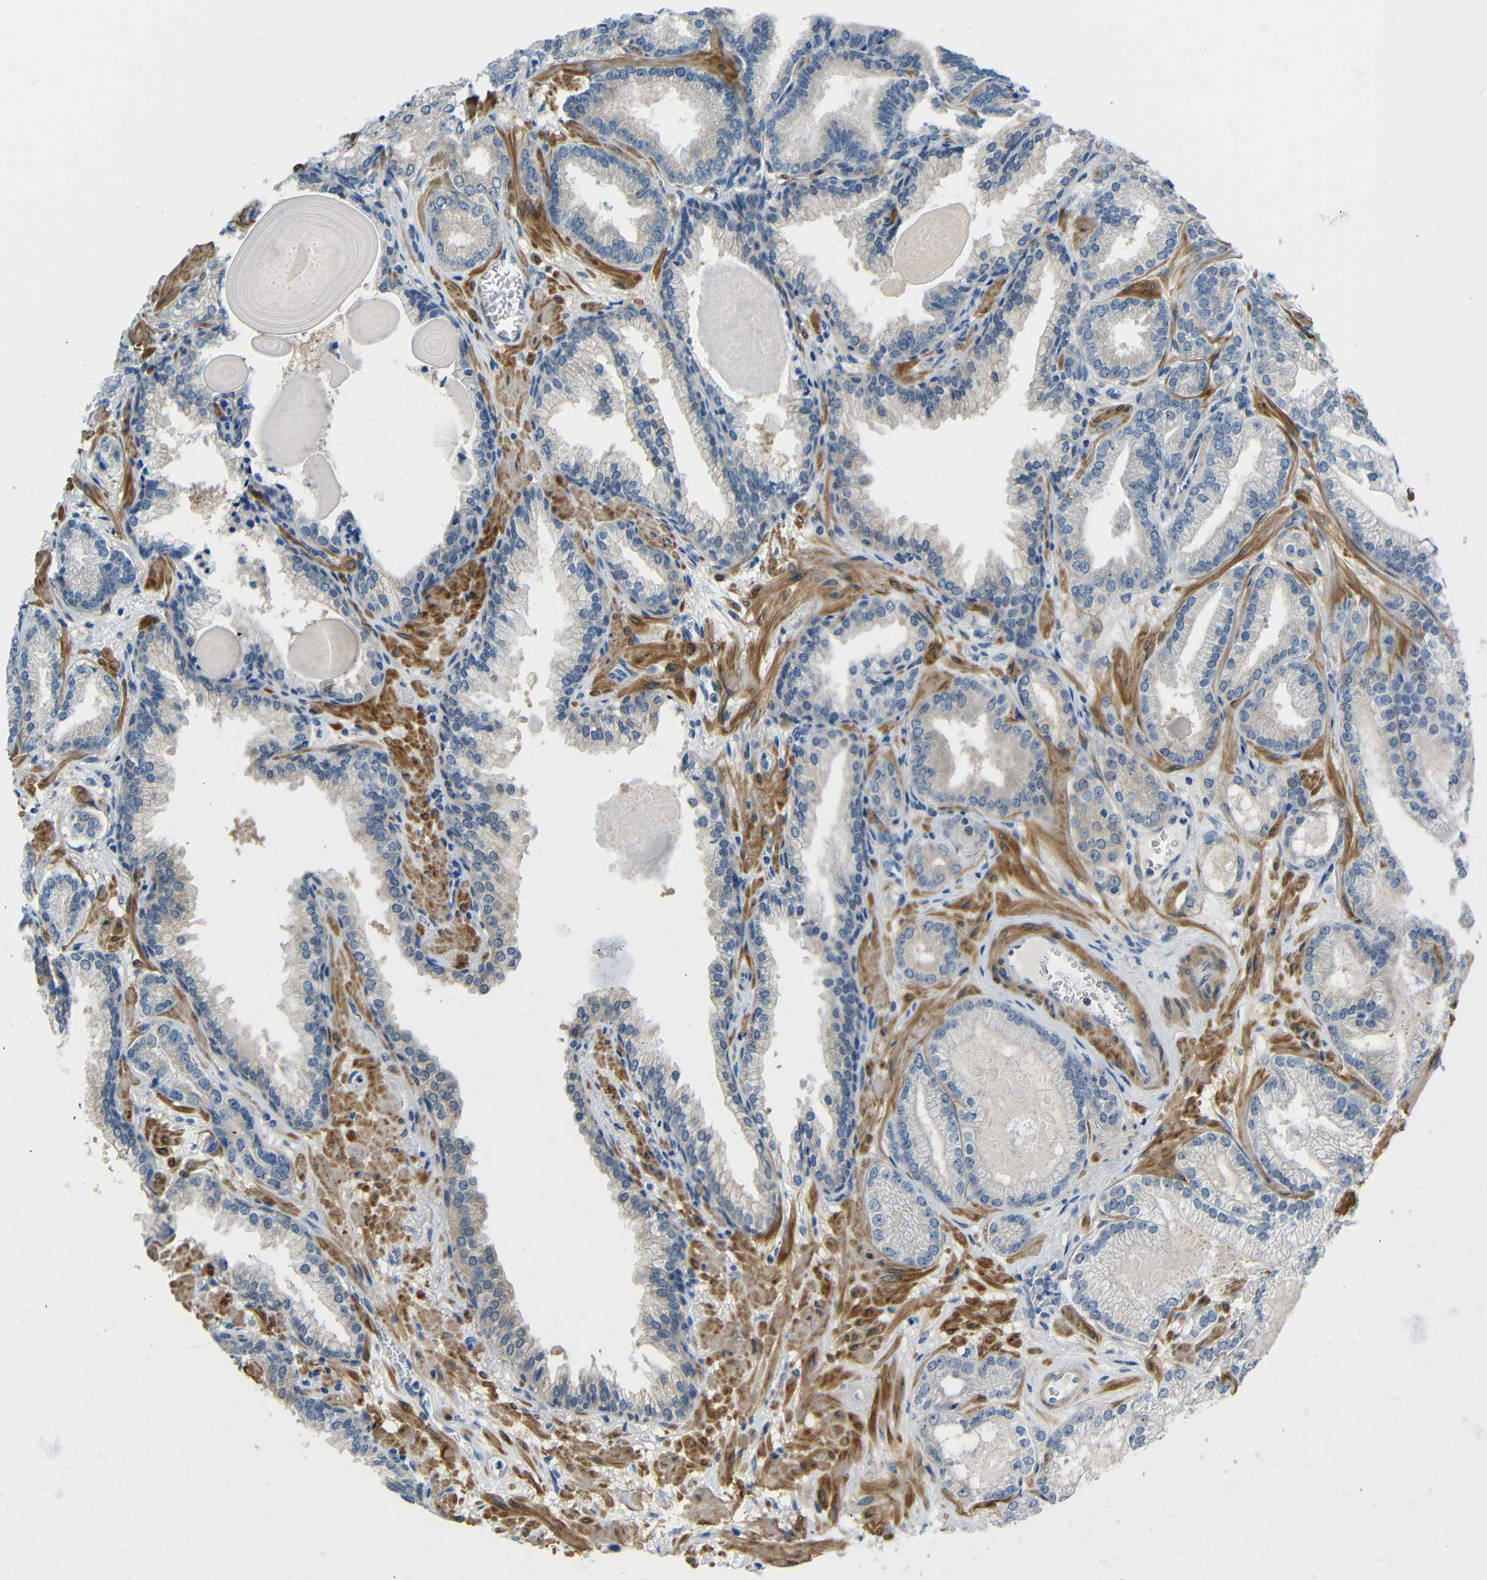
{"staining": {"intensity": "negative", "quantity": "none", "location": "none"}, "tissue": "prostate cancer", "cell_type": "Tumor cells", "image_type": "cancer", "snomed": [{"axis": "morphology", "description": "Adenocarcinoma, Low grade"}, {"axis": "topography", "description": "Prostate"}], "caption": "There is no significant expression in tumor cells of prostate cancer.", "gene": "NEGR1", "patient": {"sex": "male", "age": 59}}